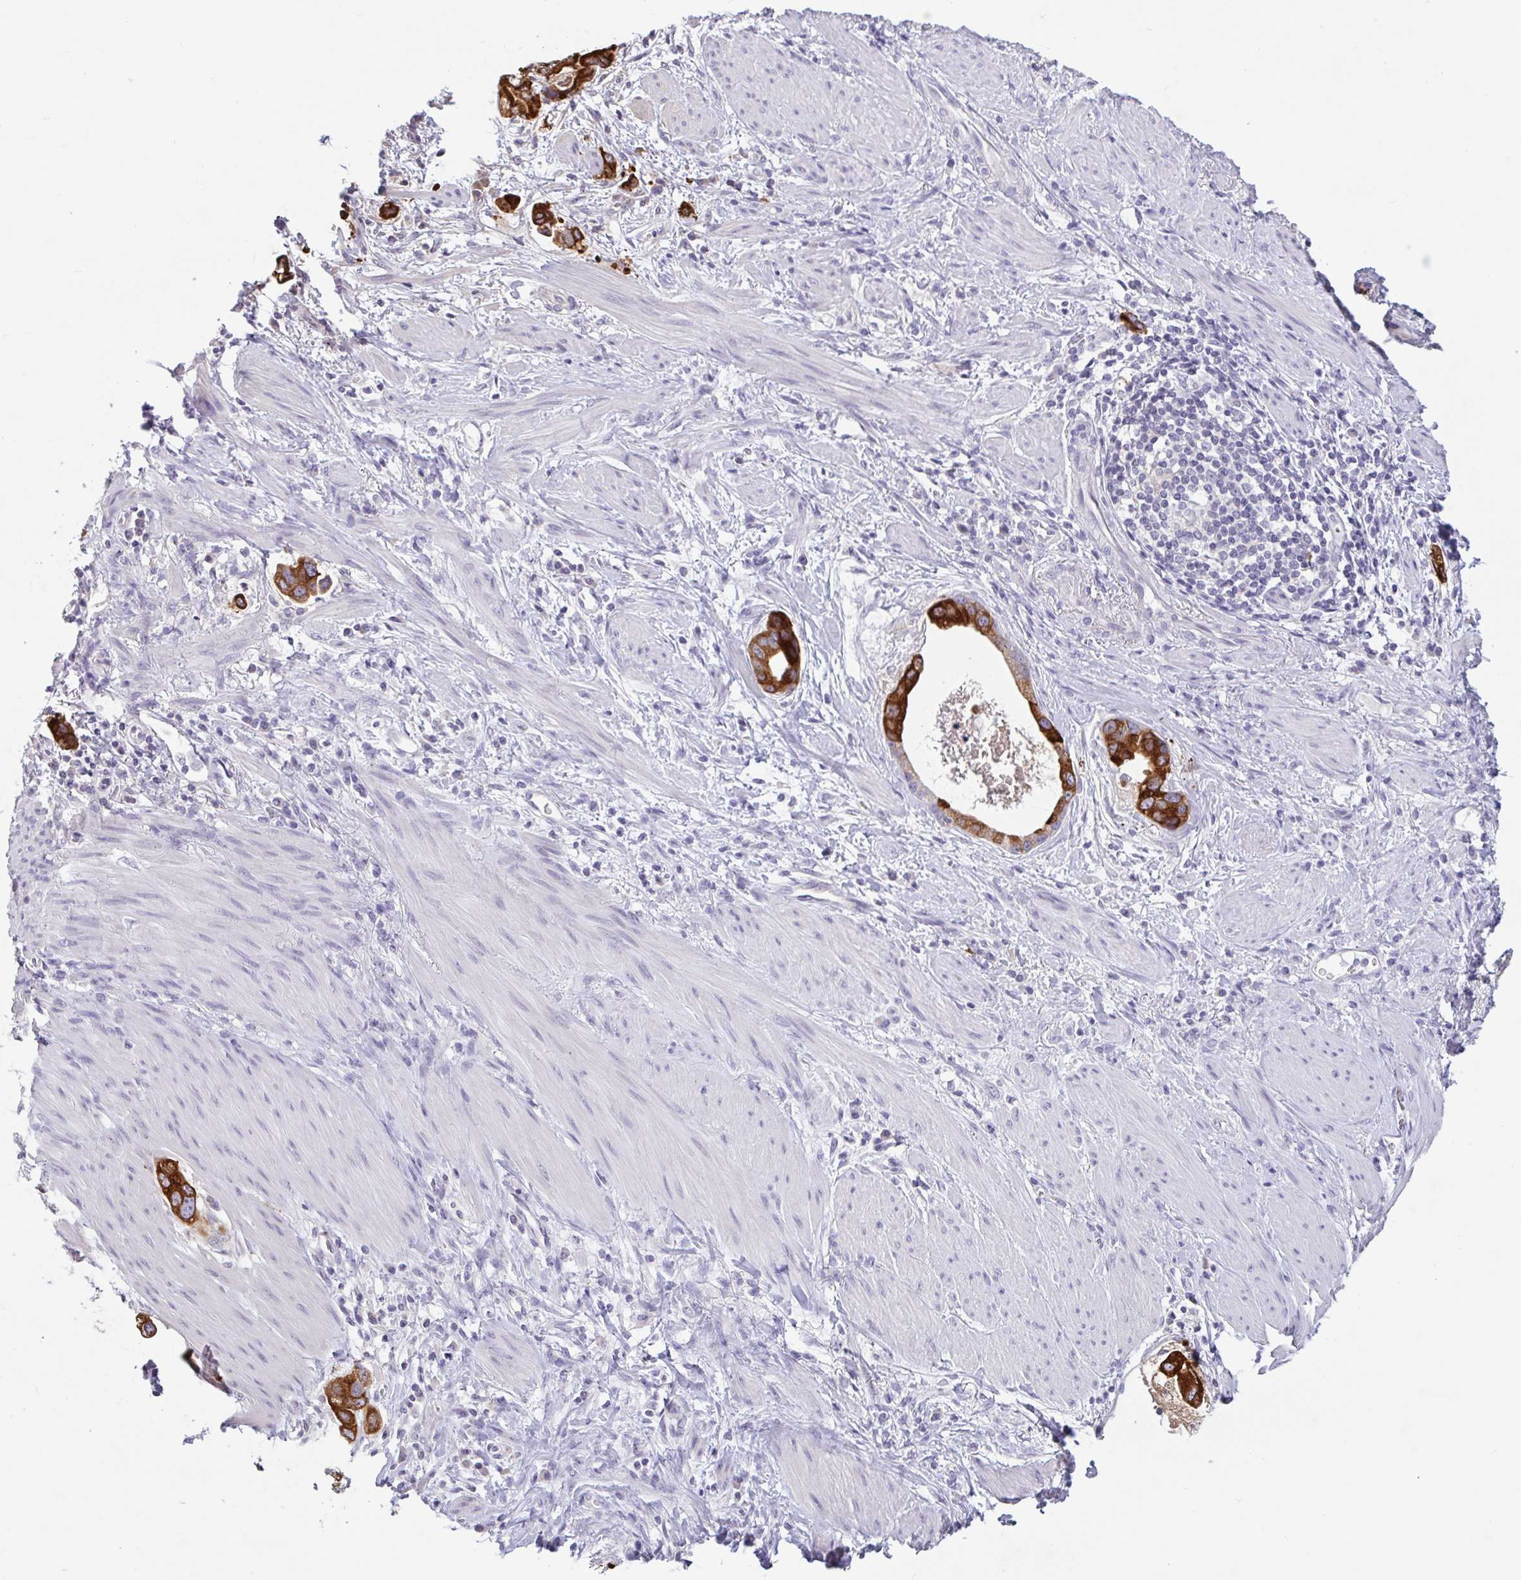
{"staining": {"intensity": "strong", "quantity": ">75%", "location": "cytoplasmic/membranous"}, "tissue": "stomach cancer", "cell_type": "Tumor cells", "image_type": "cancer", "snomed": [{"axis": "morphology", "description": "Adenocarcinoma, NOS"}, {"axis": "topography", "description": "Stomach, lower"}], "caption": "A brown stain labels strong cytoplasmic/membranous expression of a protein in stomach cancer tumor cells.", "gene": "CTSE", "patient": {"sex": "female", "age": 93}}